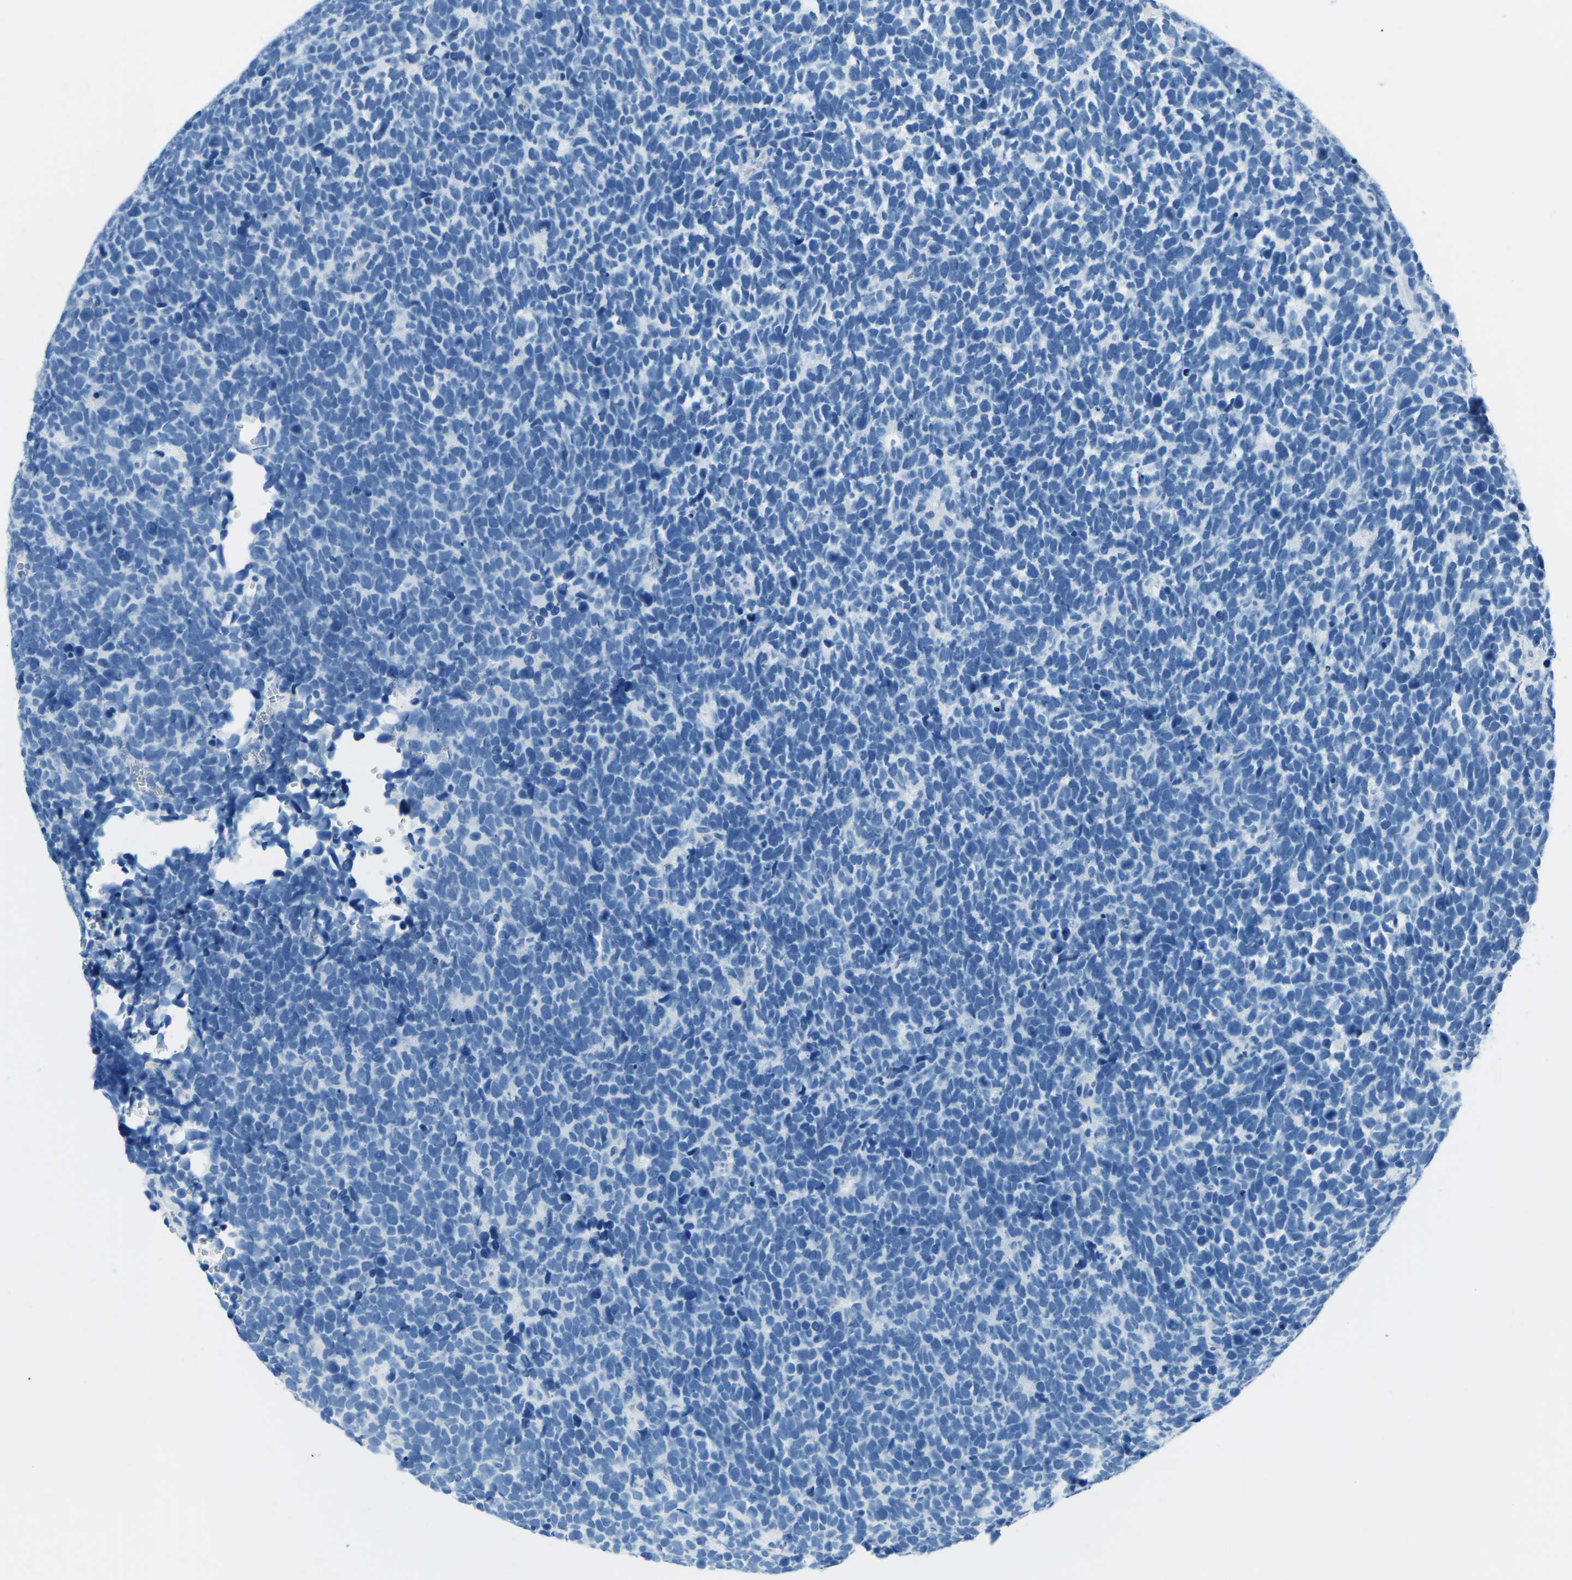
{"staining": {"intensity": "negative", "quantity": "none", "location": "none"}, "tissue": "urothelial cancer", "cell_type": "Tumor cells", "image_type": "cancer", "snomed": [{"axis": "morphology", "description": "Urothelial carcinoma, High grade"}, {"axis": "topography", "description": "Urinary bladder"}], "caption": "This is an IHC micrograph of human urothelial carcinoma (high-grade). There is no positivity in tumor cells.", "gene": "MYH8", "patient": {"sex": "female", "age": 82}}